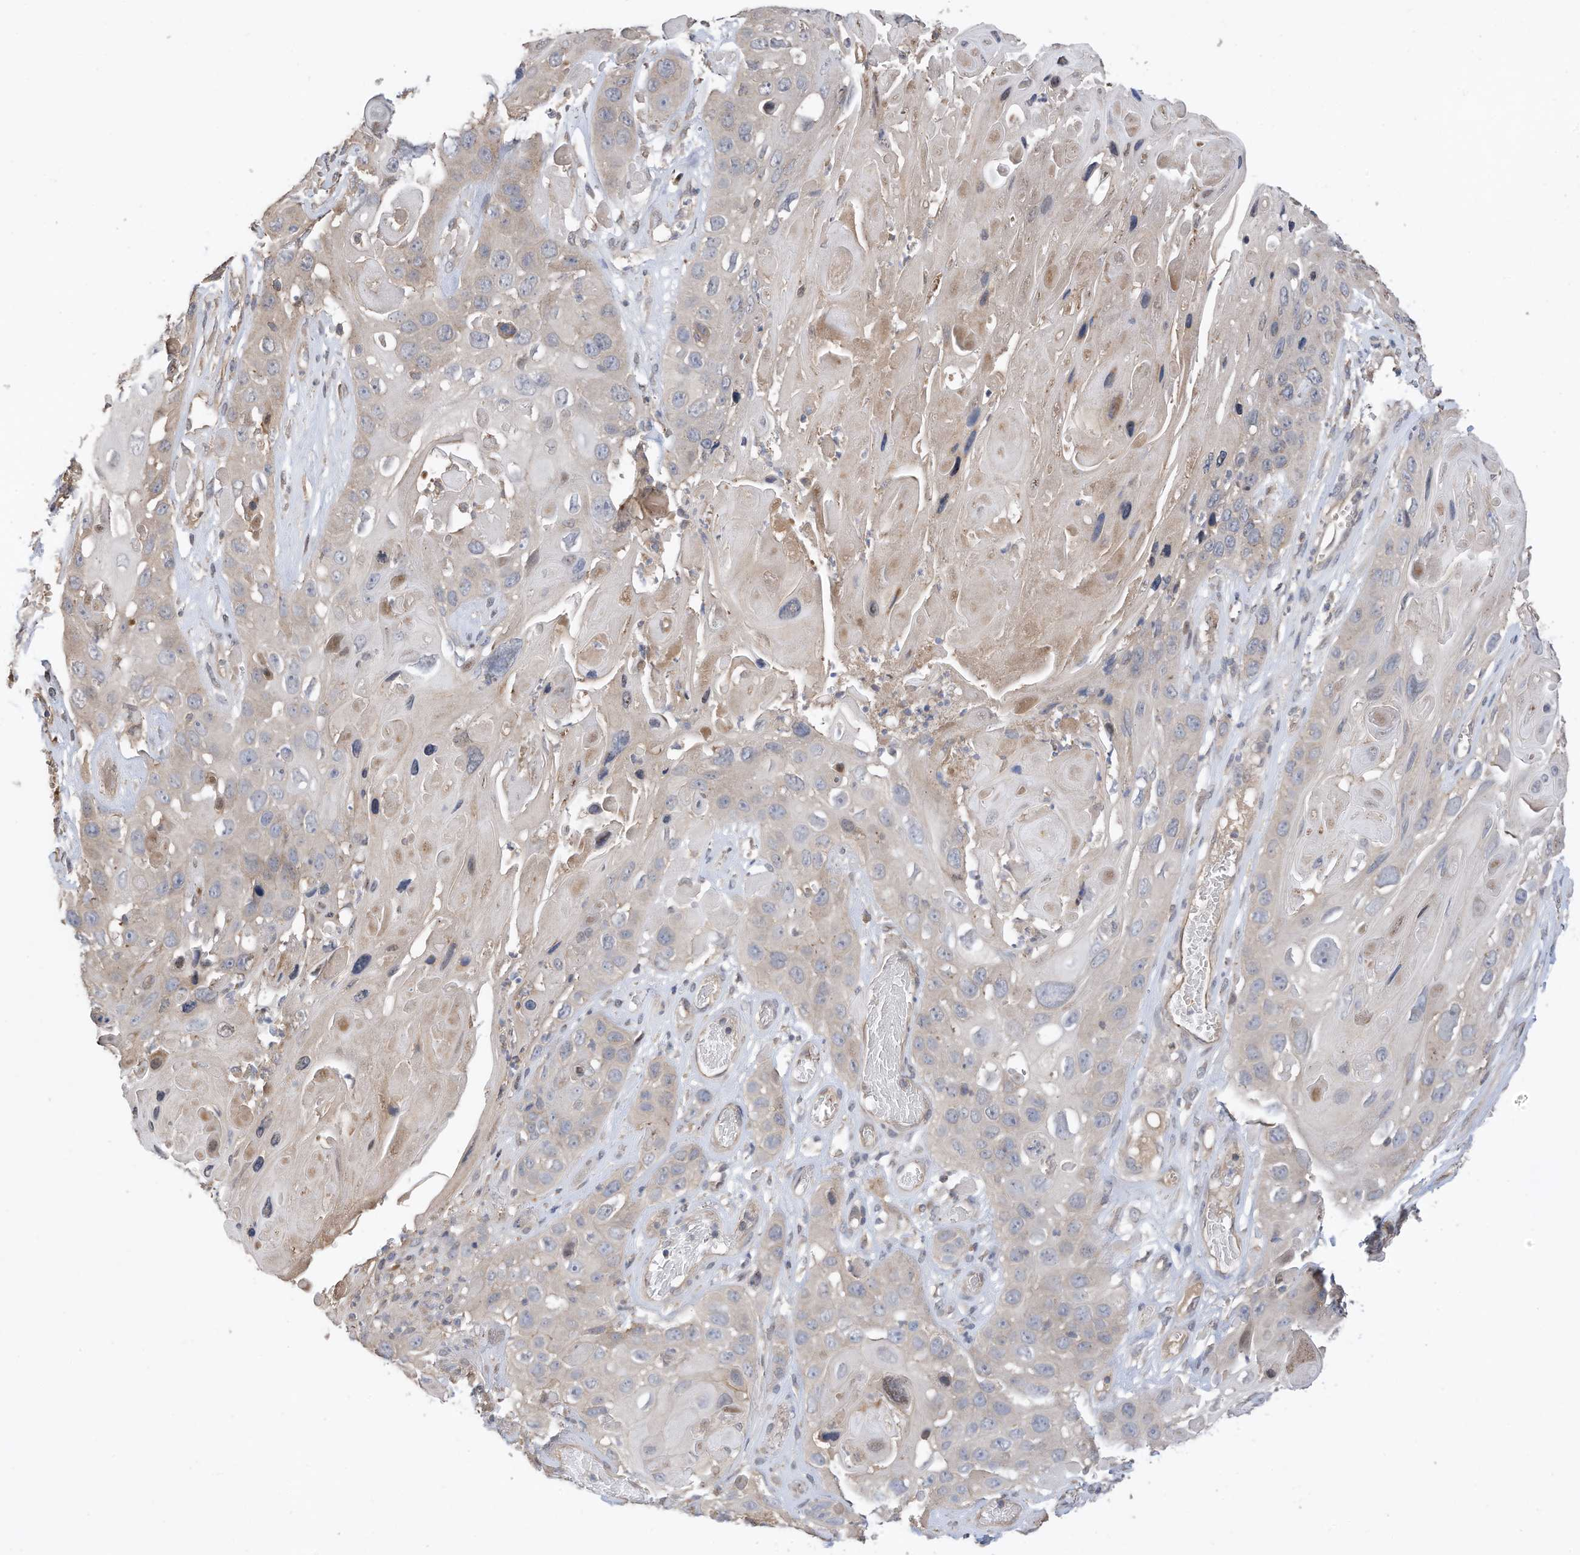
{"staining": {"intensity": "negative", "quantity": "none", "location": "none"}, "tissue": "skin cancer", "cell_type": "Tumor cells", "image_type": "cancer", "snomed": [{"axis": "morphology", "description": "Squamous cell carcinoma, NOS"}, {"axis": "topography", "description": "Skin"}], "caption": "The image shows no staining of tumor cells in skin cancer.", "gene": "REC8", "patient": {"sex": "male", "age": 55}}